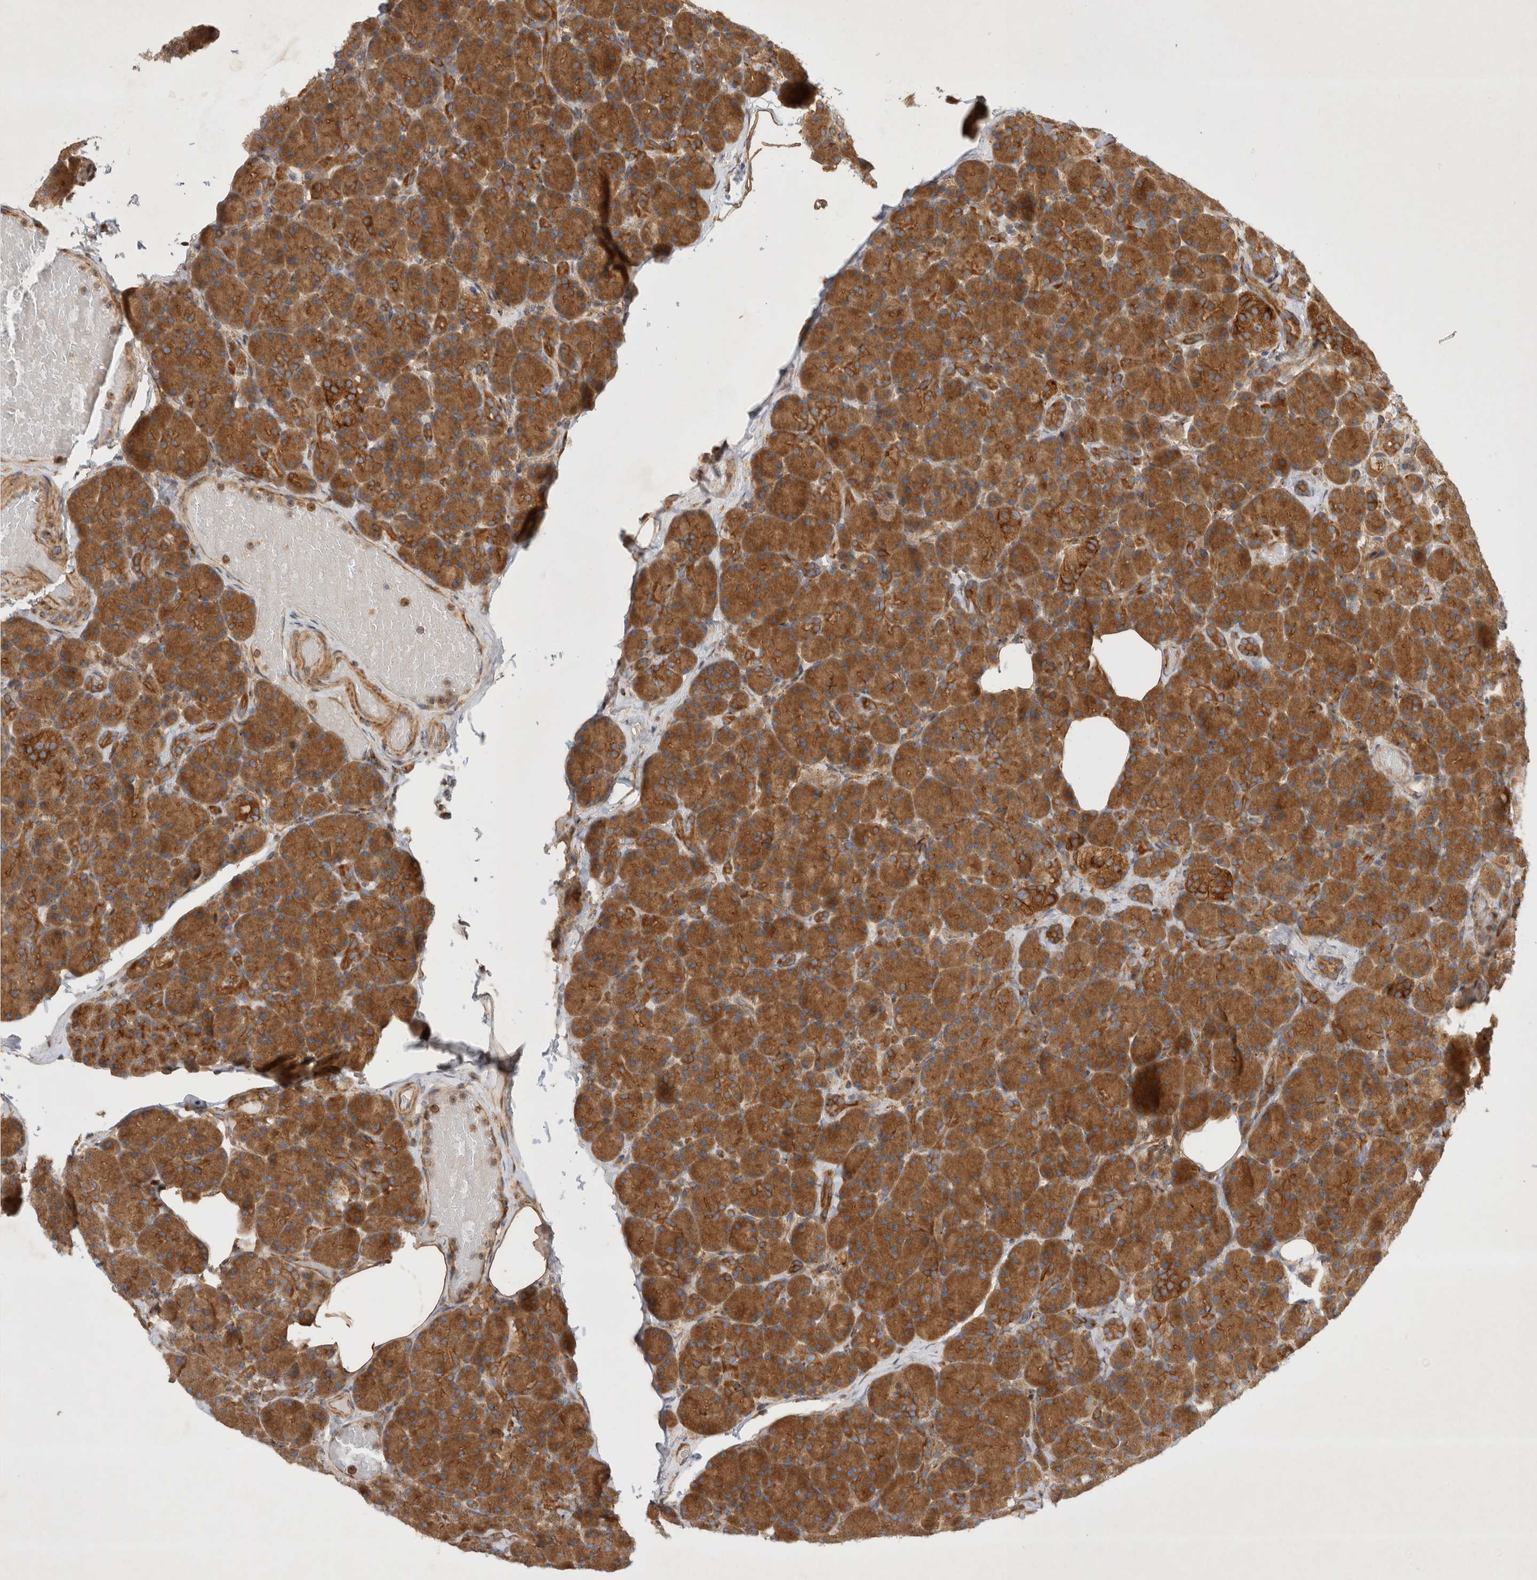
{"staining": {"intensity": "moderate", "quantity": ">75%", "location": "cytoplasmic/membranous"}, "tissue": "pancreas", "cell_type": "Exocrine glandular cells", "image_type": "normal", "snomed": [{"axis": "morphology", "description": "Normal tissue, NOS"}, {"axis": "topography", "description": "Pancreas"}], "caption": "Immunohistochemical staining of benign human pancreas reveals moderate cytoplasmic/membranous protein staining in approximately >75% of exocrine glandular cells. The staining is performed using DAB brown chromogen to label protein expression. The nuclei are counter-stained blue using hematoxylin.", "gene": "GPR150", "patient": {"sex": "female", "age": 43}}